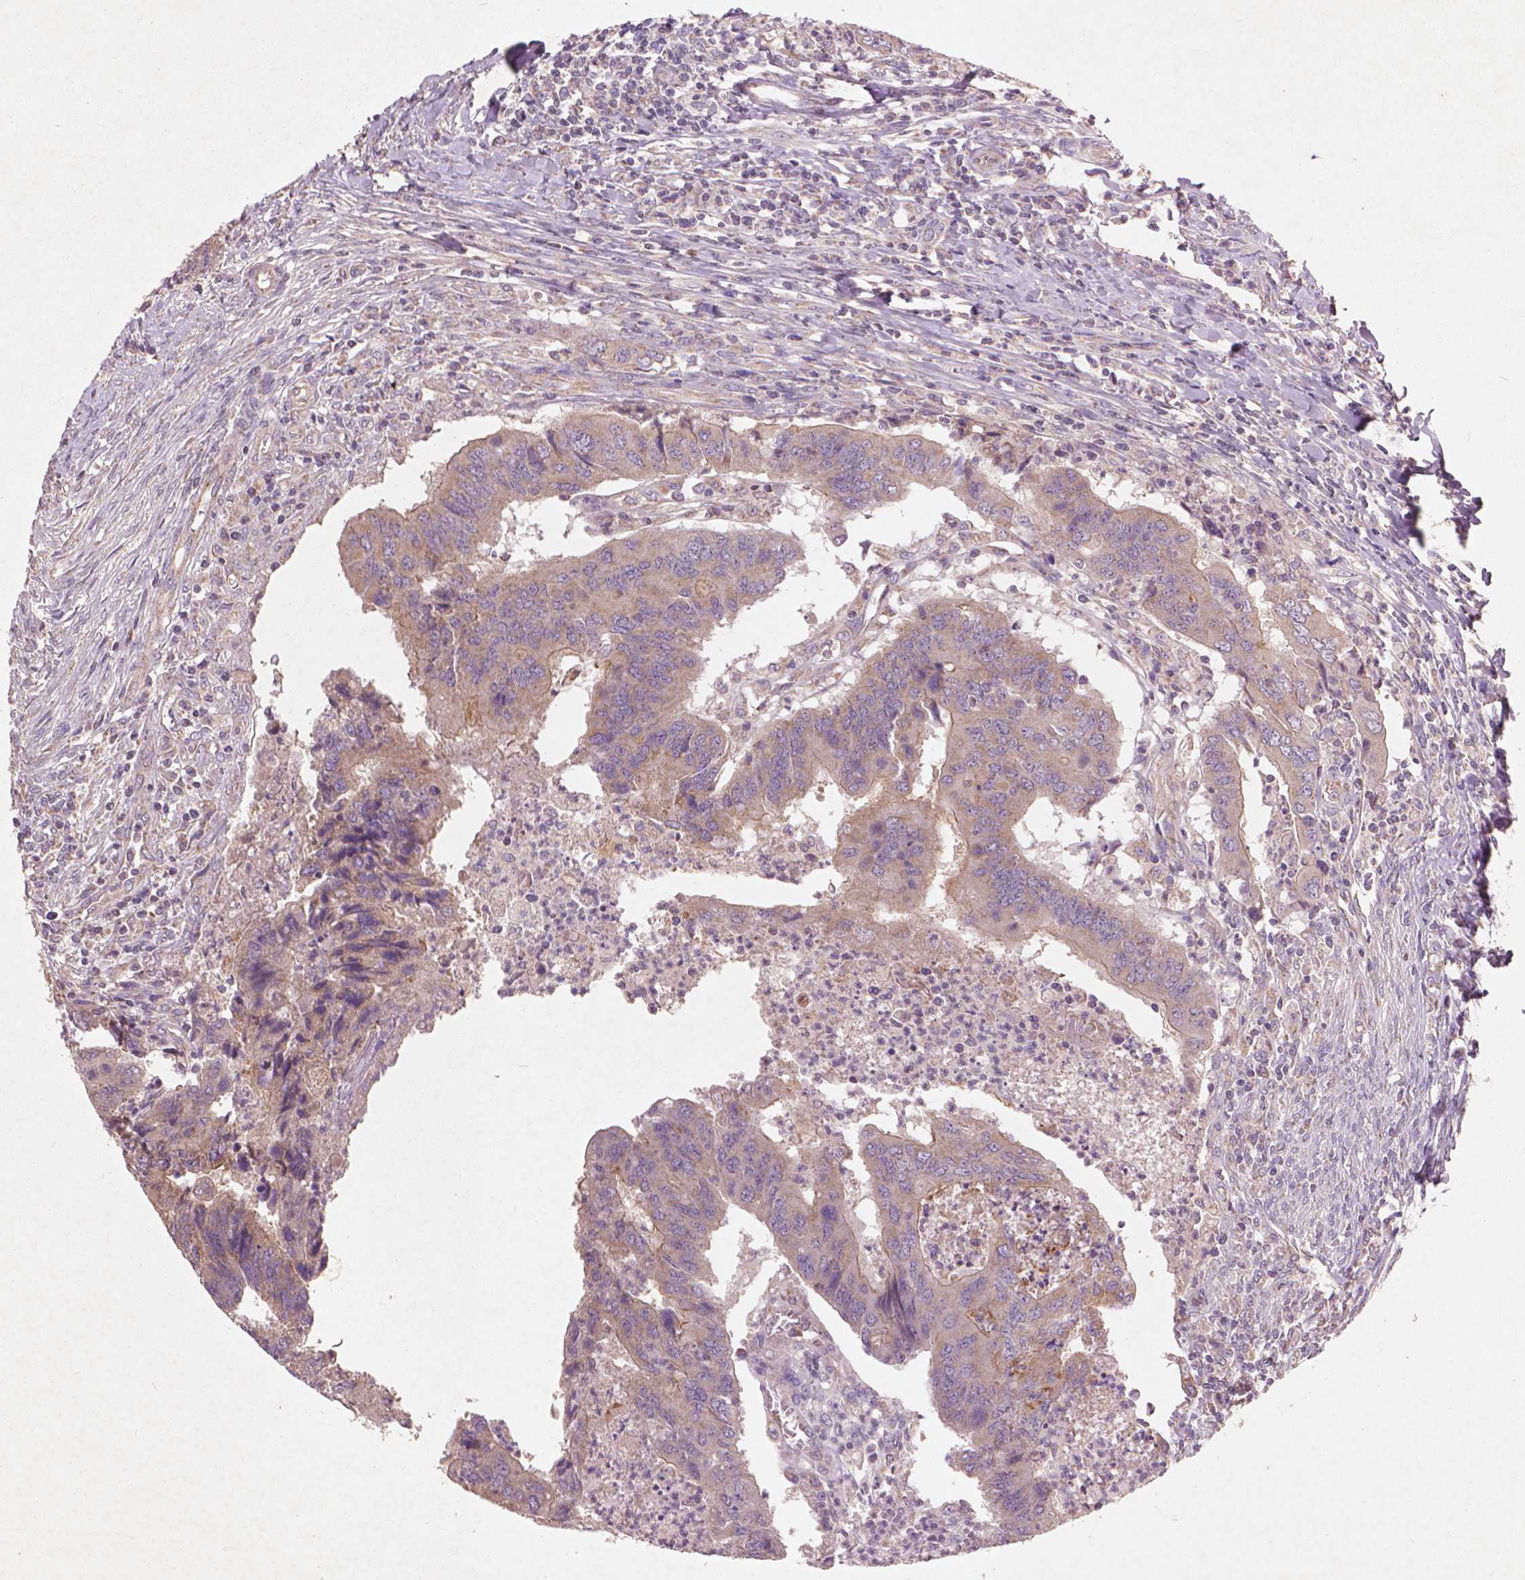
{"staining": {"intensity": "weak", "quantity": "25%-75%", "location": "cytoplasmic/membranous"}, "tissue": "colorectal cancer", "cell_type": "Tumor cells", "image_type": "cancer", "snomed": [{"axis": "morphology", "description": "Adenocarcinoma, NOS"}, {"axis": "topography", "description": "Colon"}], "caption": "Immunohistochemistry staining of colorectal cancer, which shows low levels of weak cytoplasmic/membranous positivity in approximately 25%-75% of tumor cells indicating weak cytoplasmic/membranous protein staining. The staining was performed using DAB (3,3'-diaminobenzidine) (brown) for protein detection and nuclei were counterstained in hematoxylin (blue).", "gene": "NLRX1", "patient": {"sex": "female", "age": 67}}